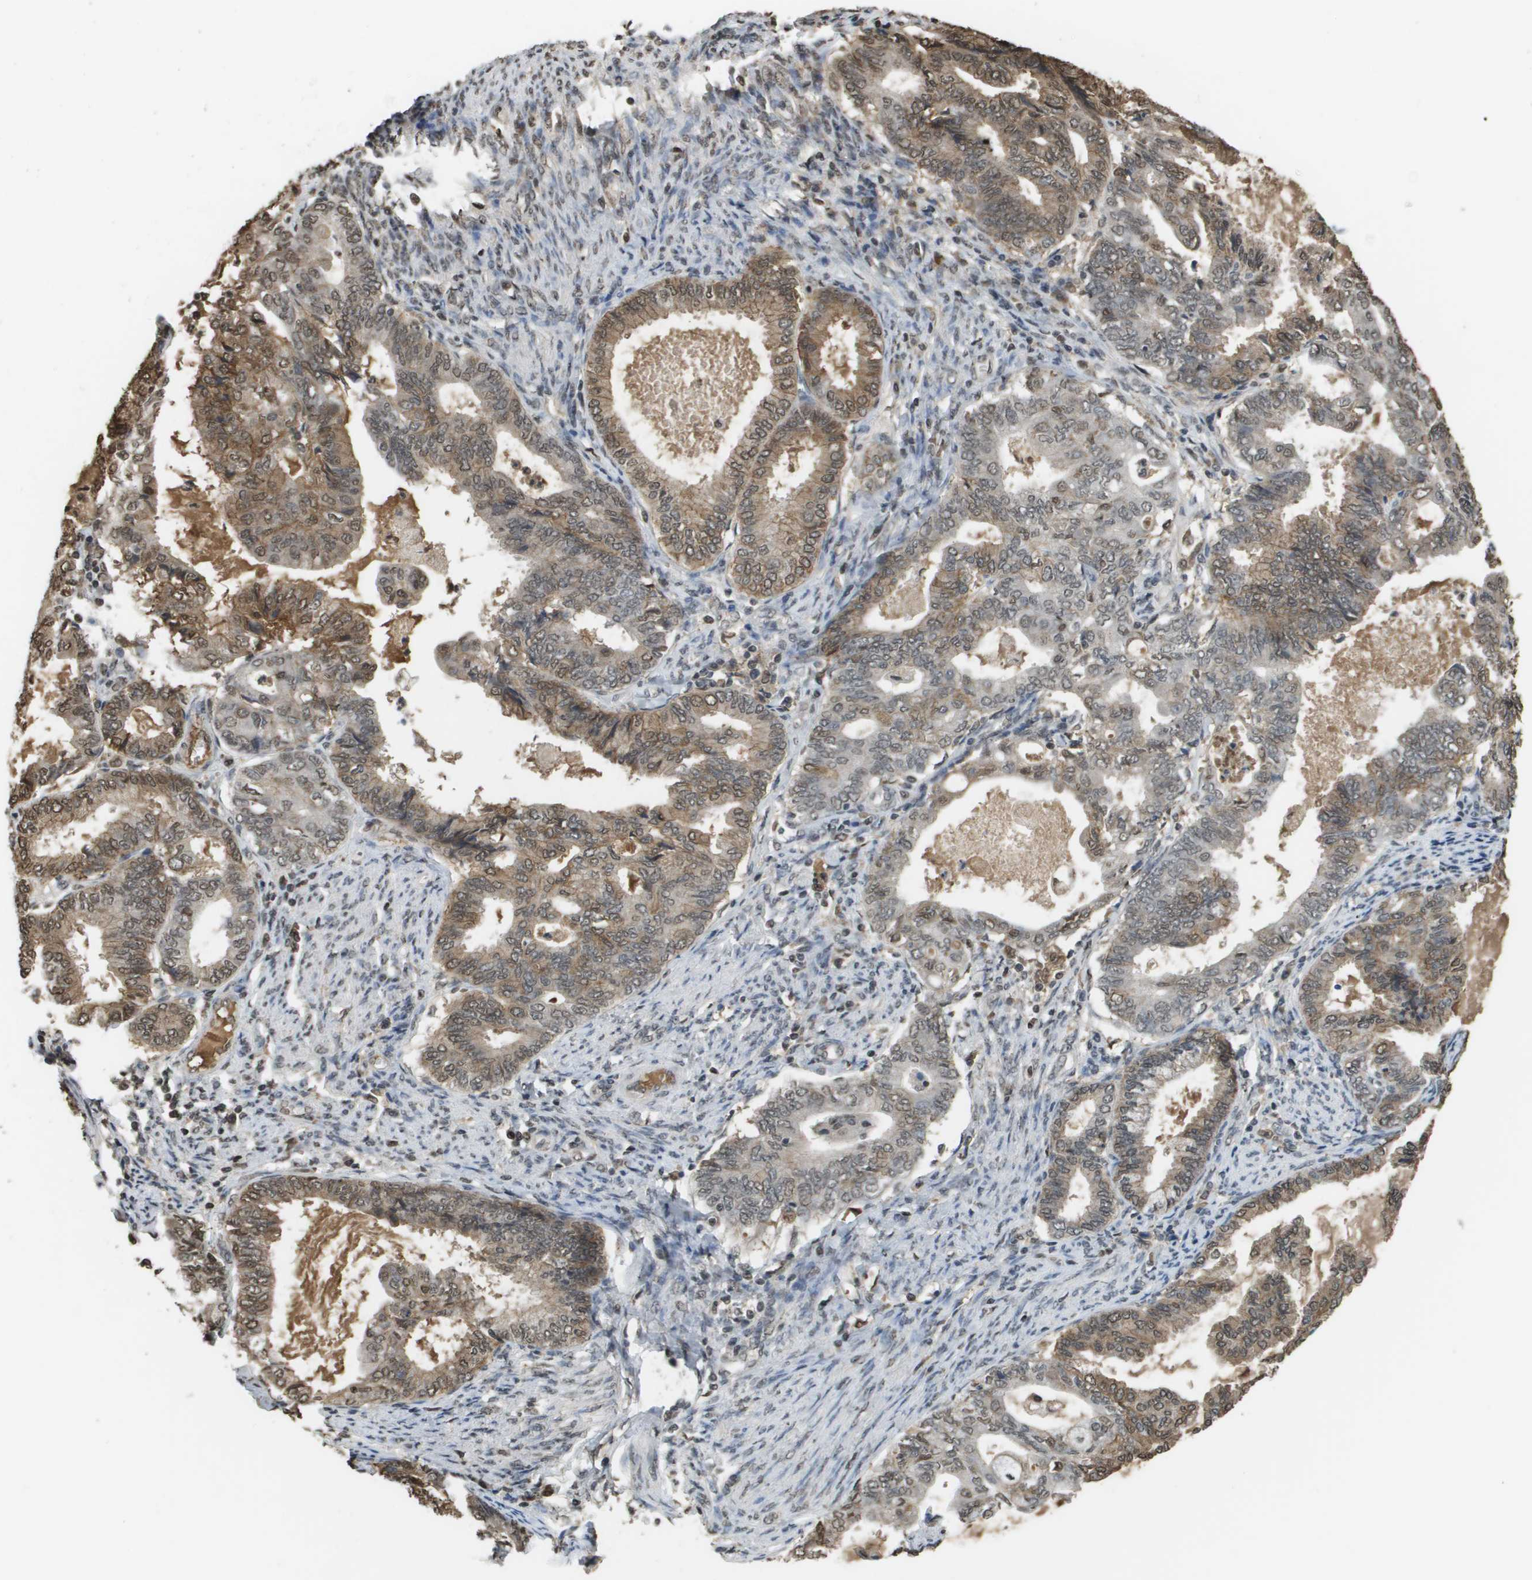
{"staining": {"intensity": "moderate", "quantity": "25%-75%", "location": "cytoplasmic/membranous,nuclear"}, "tissue": "endometrial cancer", "cell_type": "Tumor cells", "image_type": "cancer", "snomed": [{"axis": "morphology", "description": "Adenocarcinoma, NOS"}, {"axis": "topography", "description": "Endometrium"}], "caption": "Immunohistochemical staining of human endometrial cancer (adenocarcinoma) displays medium levels of moderate cytoplasmic/membranous and nuclear protein positivity in about 25%-75% of tumor cells.", "gene": "NDRG2", "patient": {"sex": "female", "age": 86}}